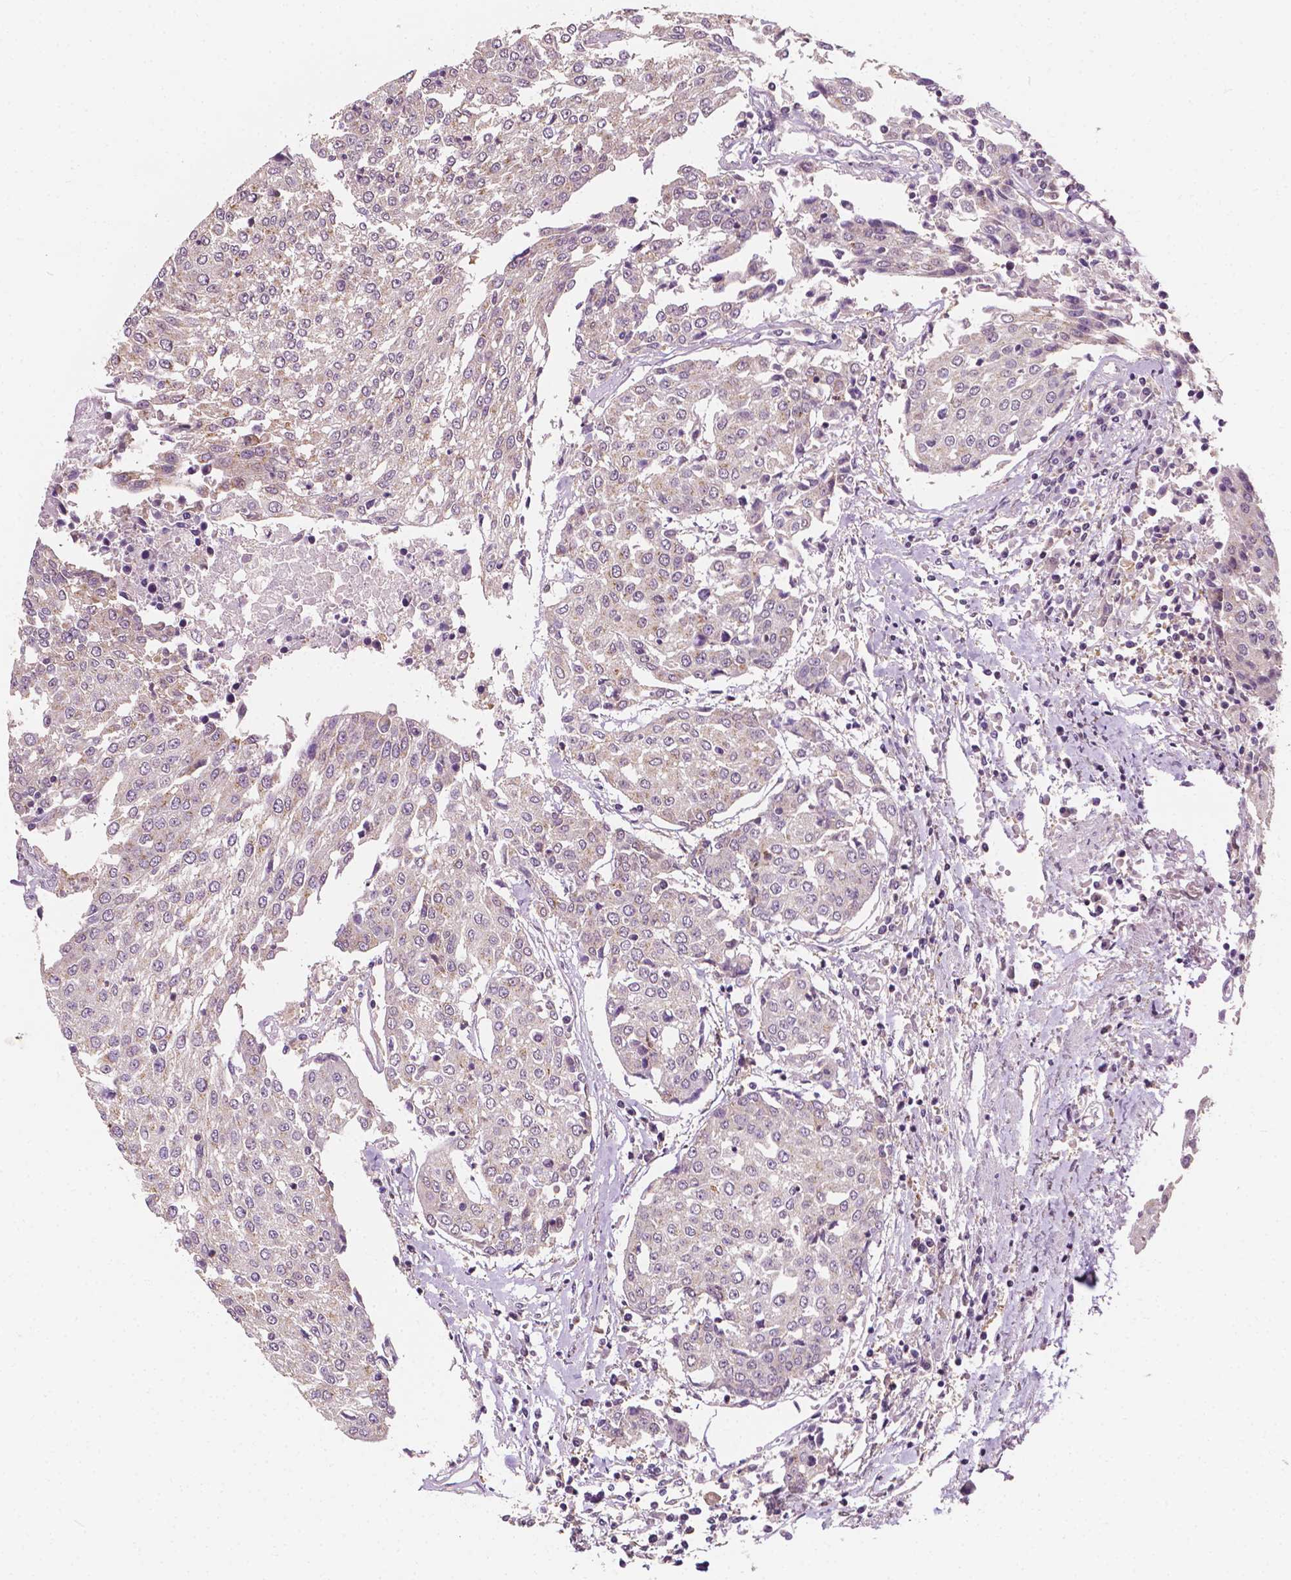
{"staining": {"intensity": "weak", "quantity": "<25%", "location": "cytoplasmic/membranous"}, "tissue": "urothelial cancer", "cell_type": "Tumor cells", "image_type": "cancer", "snomed": [{"axis": "morphology", "description": "Urothelial carcinoma, High grade"}, {"axis": "topography", "description": "Urinary bladder"}], "caption": "DAB immunohistochemical staining of high-grade urothelial carcinoma exhibits no significant positivity in tumor cells.", "gene": "EBAG9", "patient": {"sex": "female", "age": 85}}